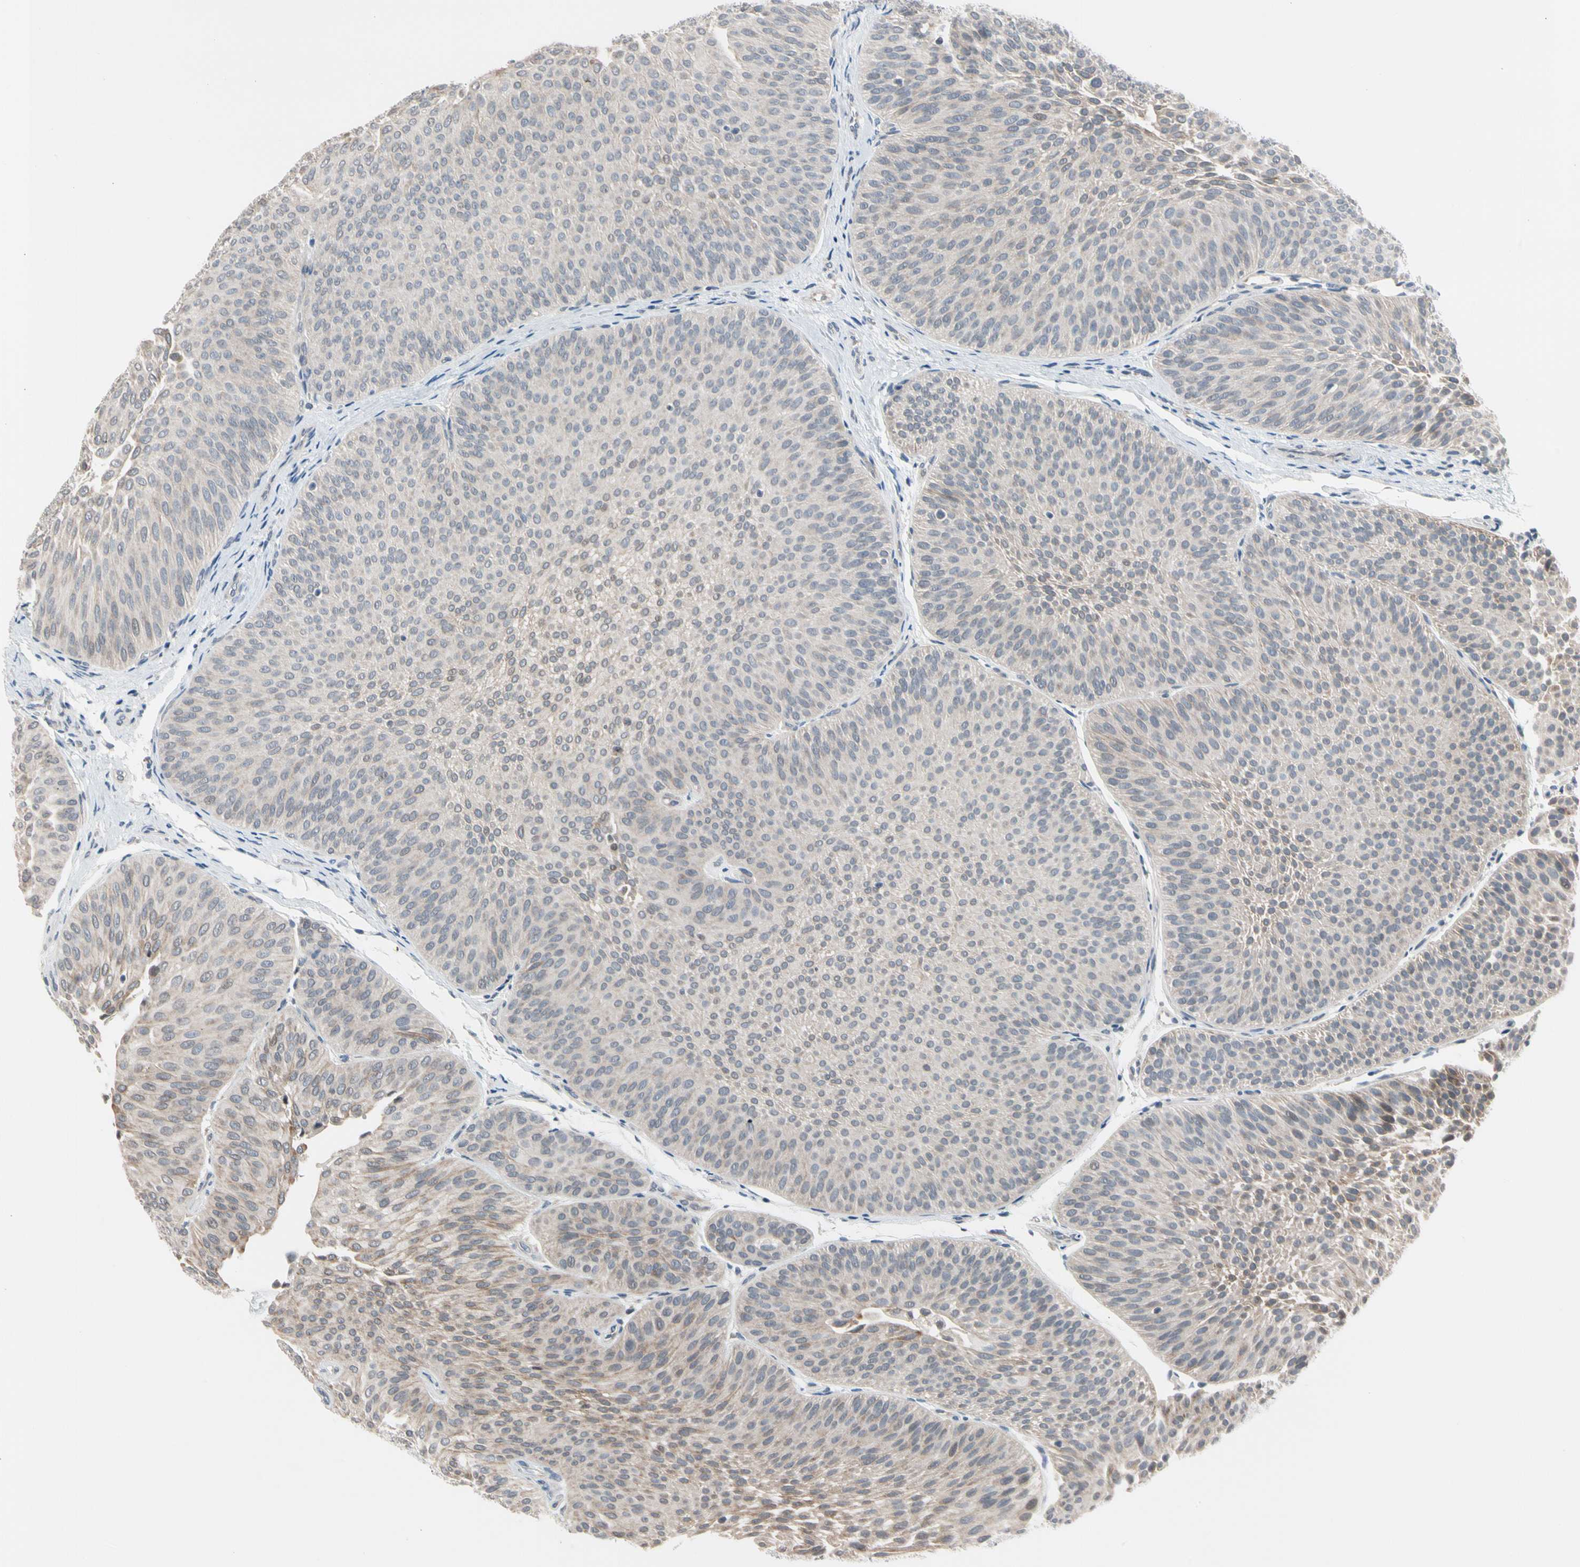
{"staining": {"intensity": "weak", "quantity": ">75%", "location": "cytoplasmic/membranous"}, "tissue": "urothelial cancer", "cell_type": "Tumor cells", "image_type": "cancer", "snomed": [{"axis": "morphology", "description": "Urothelial carcinoma, Low grade"}, {"axis": "topography", "description": "Urinary bladder"}], "caption": "Urothelial cancer was stained to show a protein in brown. There is low levels of weak cytoplasmic/membranous expression in approximately >75% of tumor cells.", "gene": "MARK1", "patient": {"sex": "female", "age": 60}}